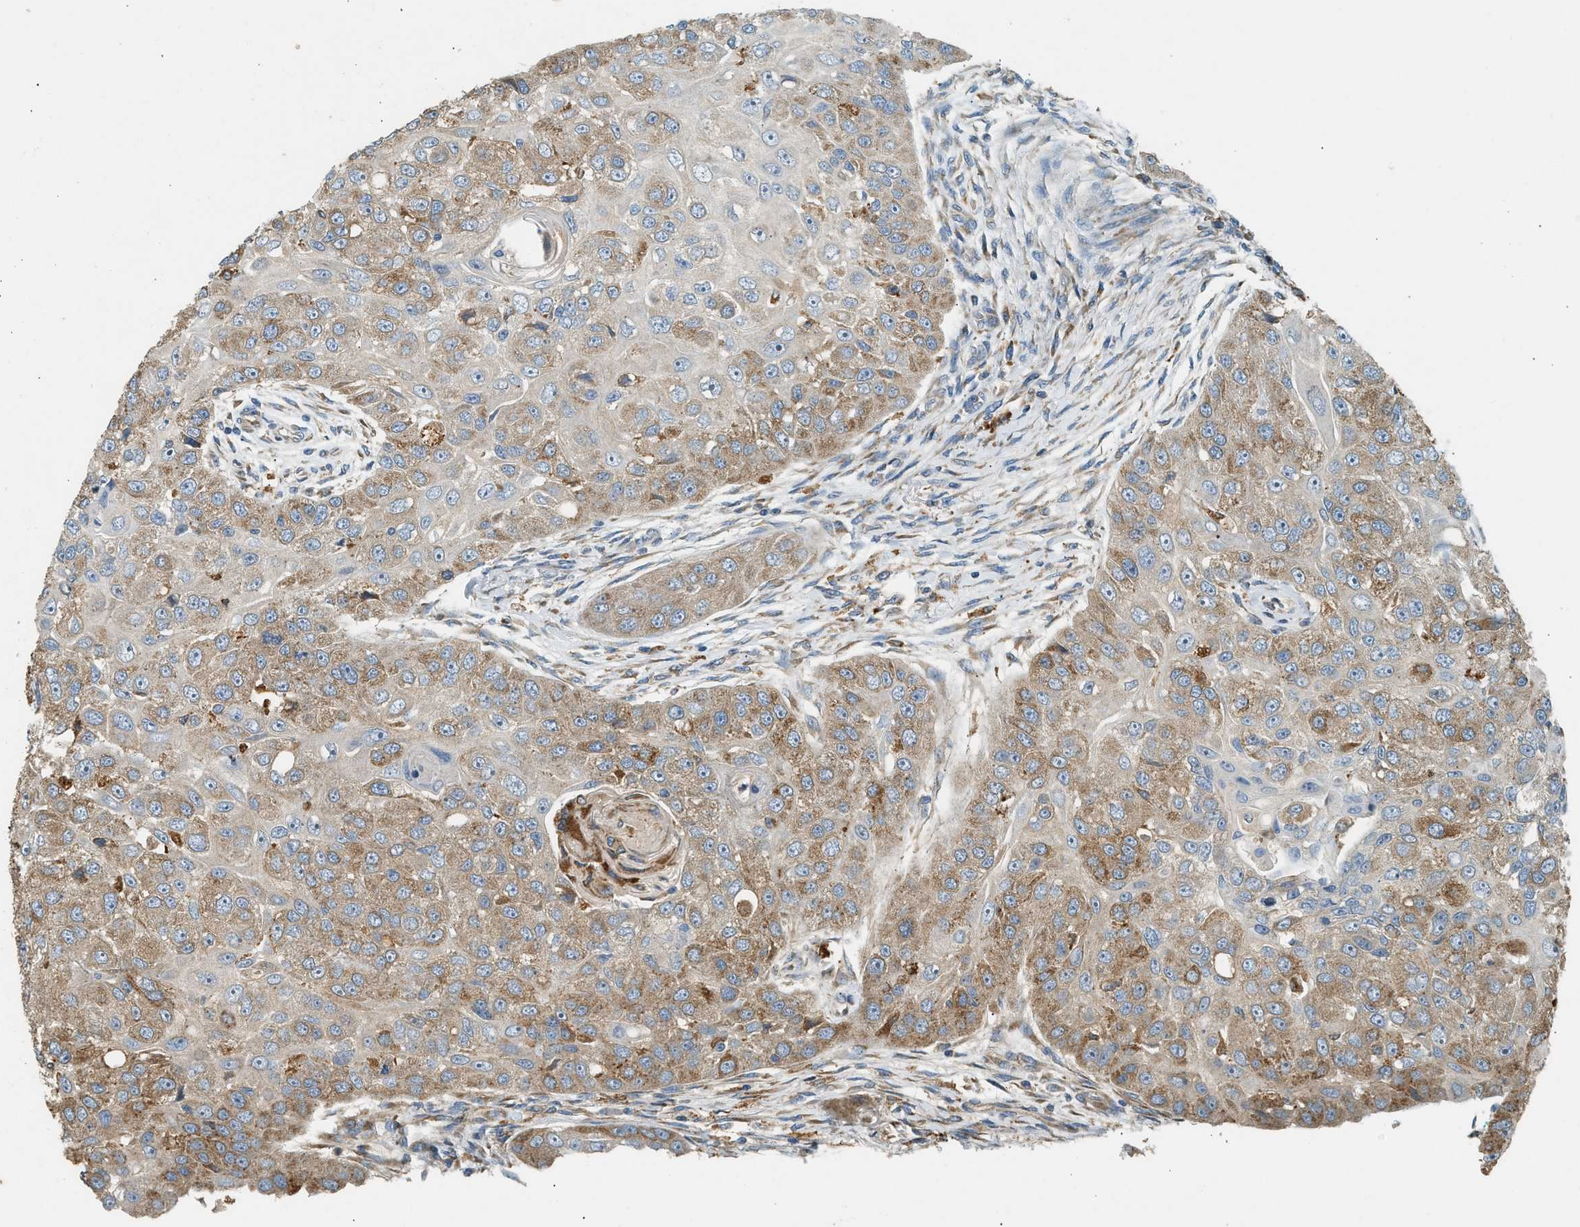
{"staining": {"intensity": "moderate", "quantity": ">75%", "location": "cytoplasmic/membranous"}, "tissue": "head and neck cancer", "cell_type": "Tumor cells", "image_type": "cancer", "snomed": [{"axis": "morphology", "description": "Normal tissue, NOS"}, {"axis": "morphology", "description": "Squamous cell carcinoma, NOS"}, {"axis": "topography", "description": "Skeletal muscle"}, {"axis": "topography", "description": "Head-Neck"}], "caption": "Protein staining demonstrates moderate cytoplasmic/membranous expression in about >75% of tumor cells in head and neck cancer (squamous cell carcinoma). The protein of interest is shown in brown color, while the nuclei are stained blue.", "gene": "CTSB", "patient": {"sex": "male", "age": 51}}